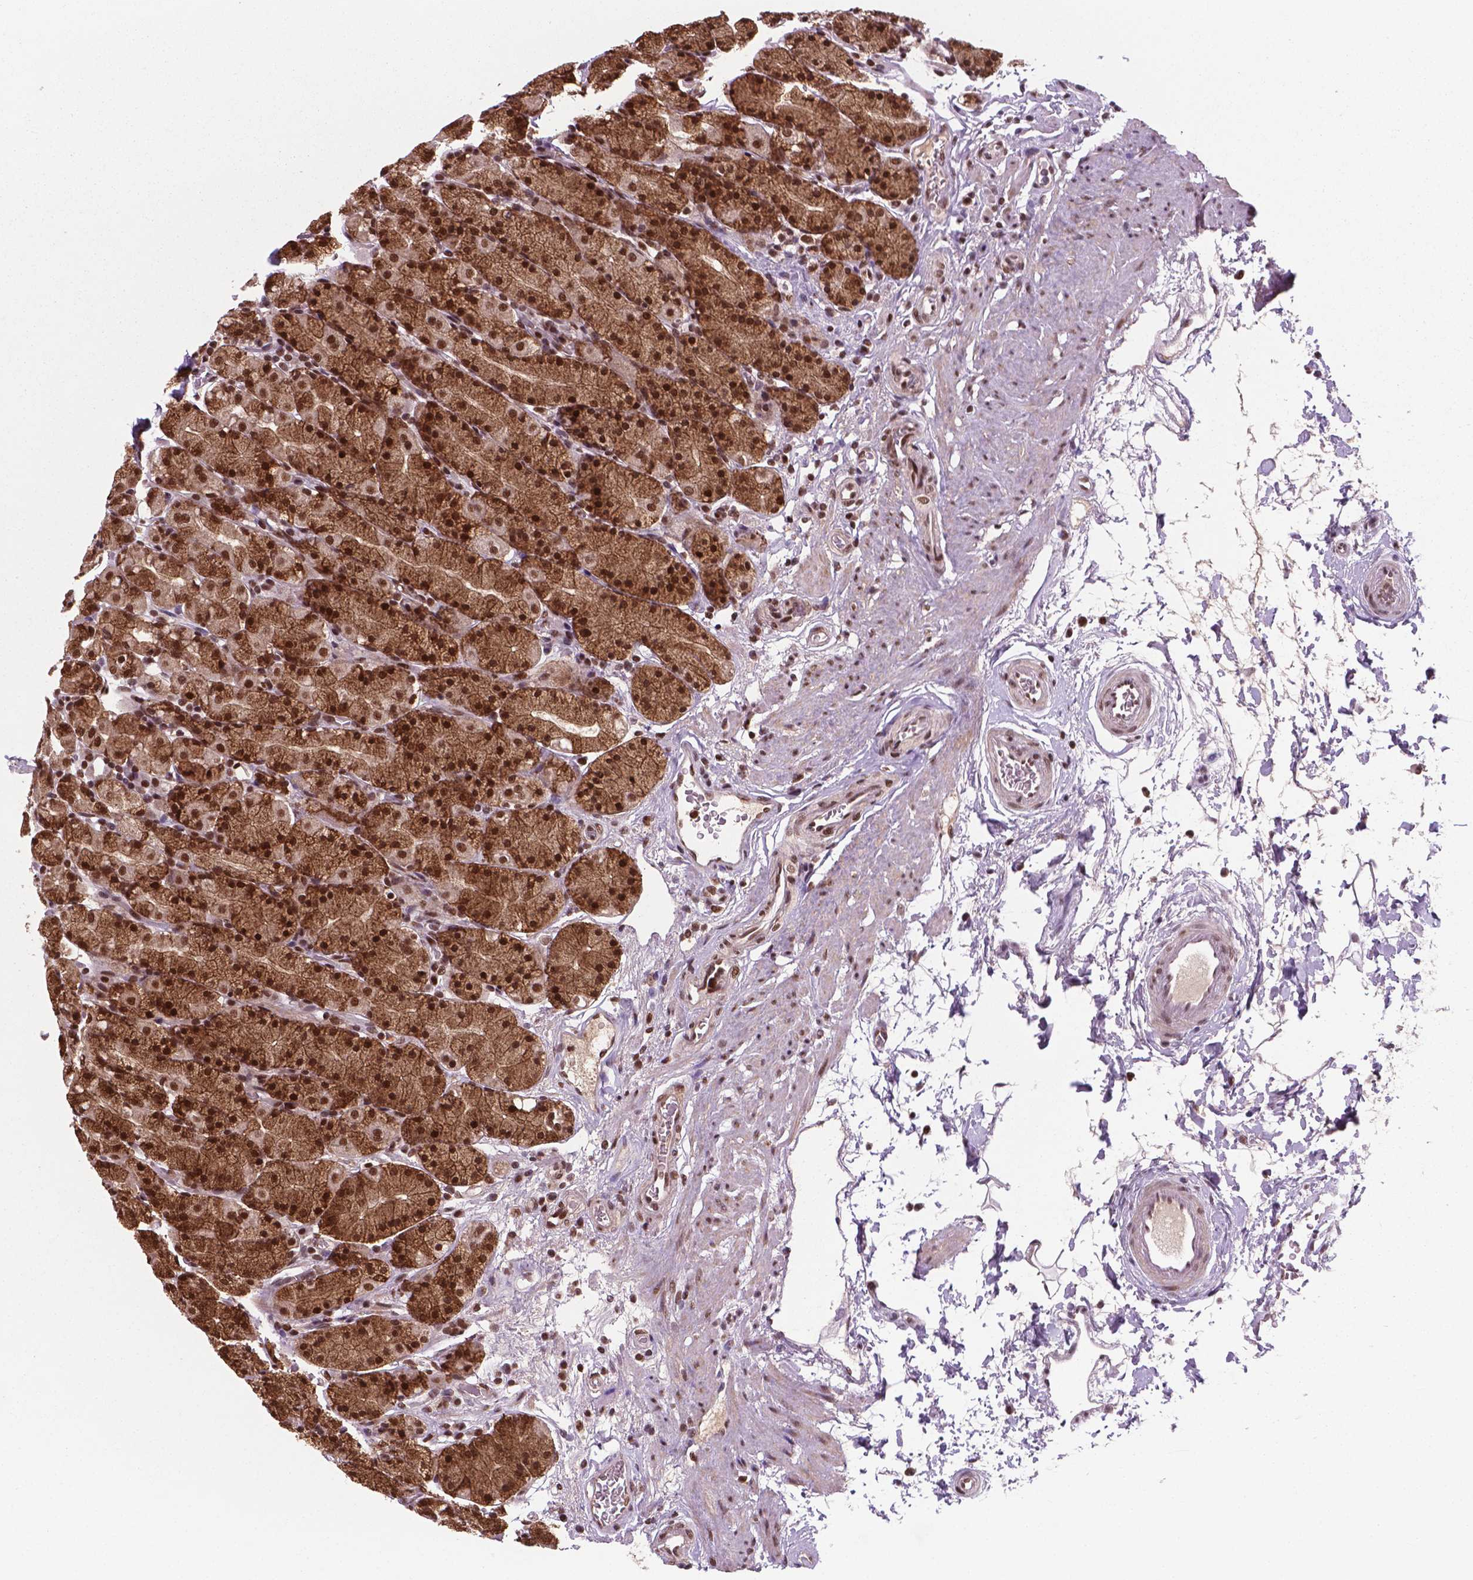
{"staining": {"intensity": "strong", "quantity": ">75%", "location": "cytoplasmic/membranous,nuclear"}, "tissue": "stomach", "cell_type": "Glandular cells", "image_type": "normal", "snomed": [{"axis": "morphology", "description": "Normal tissue, NOS"}, {"axis": "topography", "description": "Stomach, upper"}, {"axis": "topography", "description": "Stomach"}], "caption": "Immunohistochemistry (DAB) staining of unremarkable stomach reveals strong cytoplasmic/membranous,nuclear protein staining in approximately >75% of glandular cells.", "gene": "SIRT6", "patient": {"sex": "male", "age": 62}}